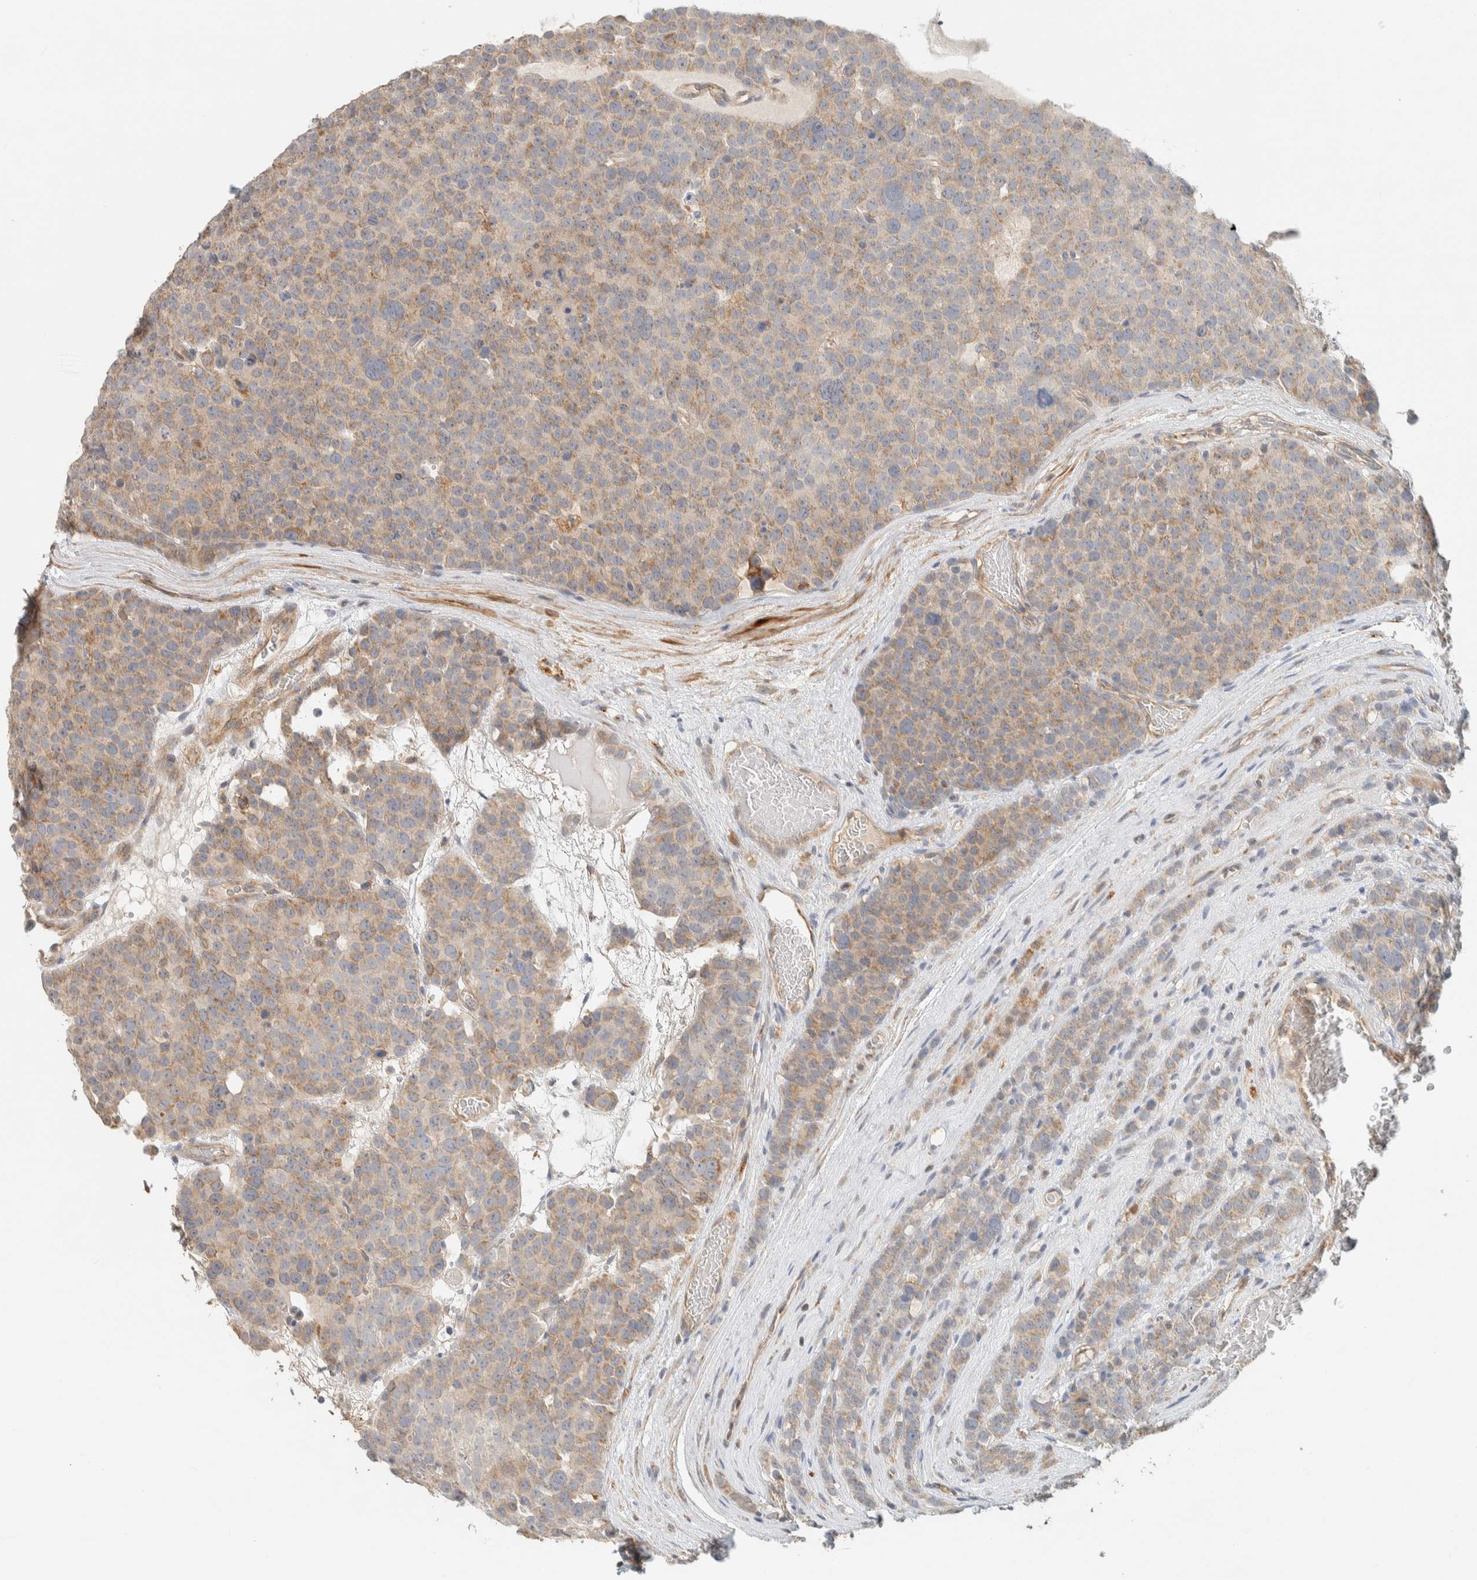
{"staining": {"intensity": "weak", "quantity": ">75%", "location": "cytoplasmic/membranous"}, "tissue": "testis cancer", "cell_type": "Tumor cells", "image_type": "cancer", "snomed": [{"axis": "morphology", "description": "Seminoma, NOS"}, {"axis": "topography", "description": "Testis"}], "caption": "DAB immunohistochemical staining of human testis seminoma shows weak cytoplasmic/membranous protein expression in about >75% of tumor cells.", "gene": "PDE7B", "patient": {"sex": "male", "age": 71}}